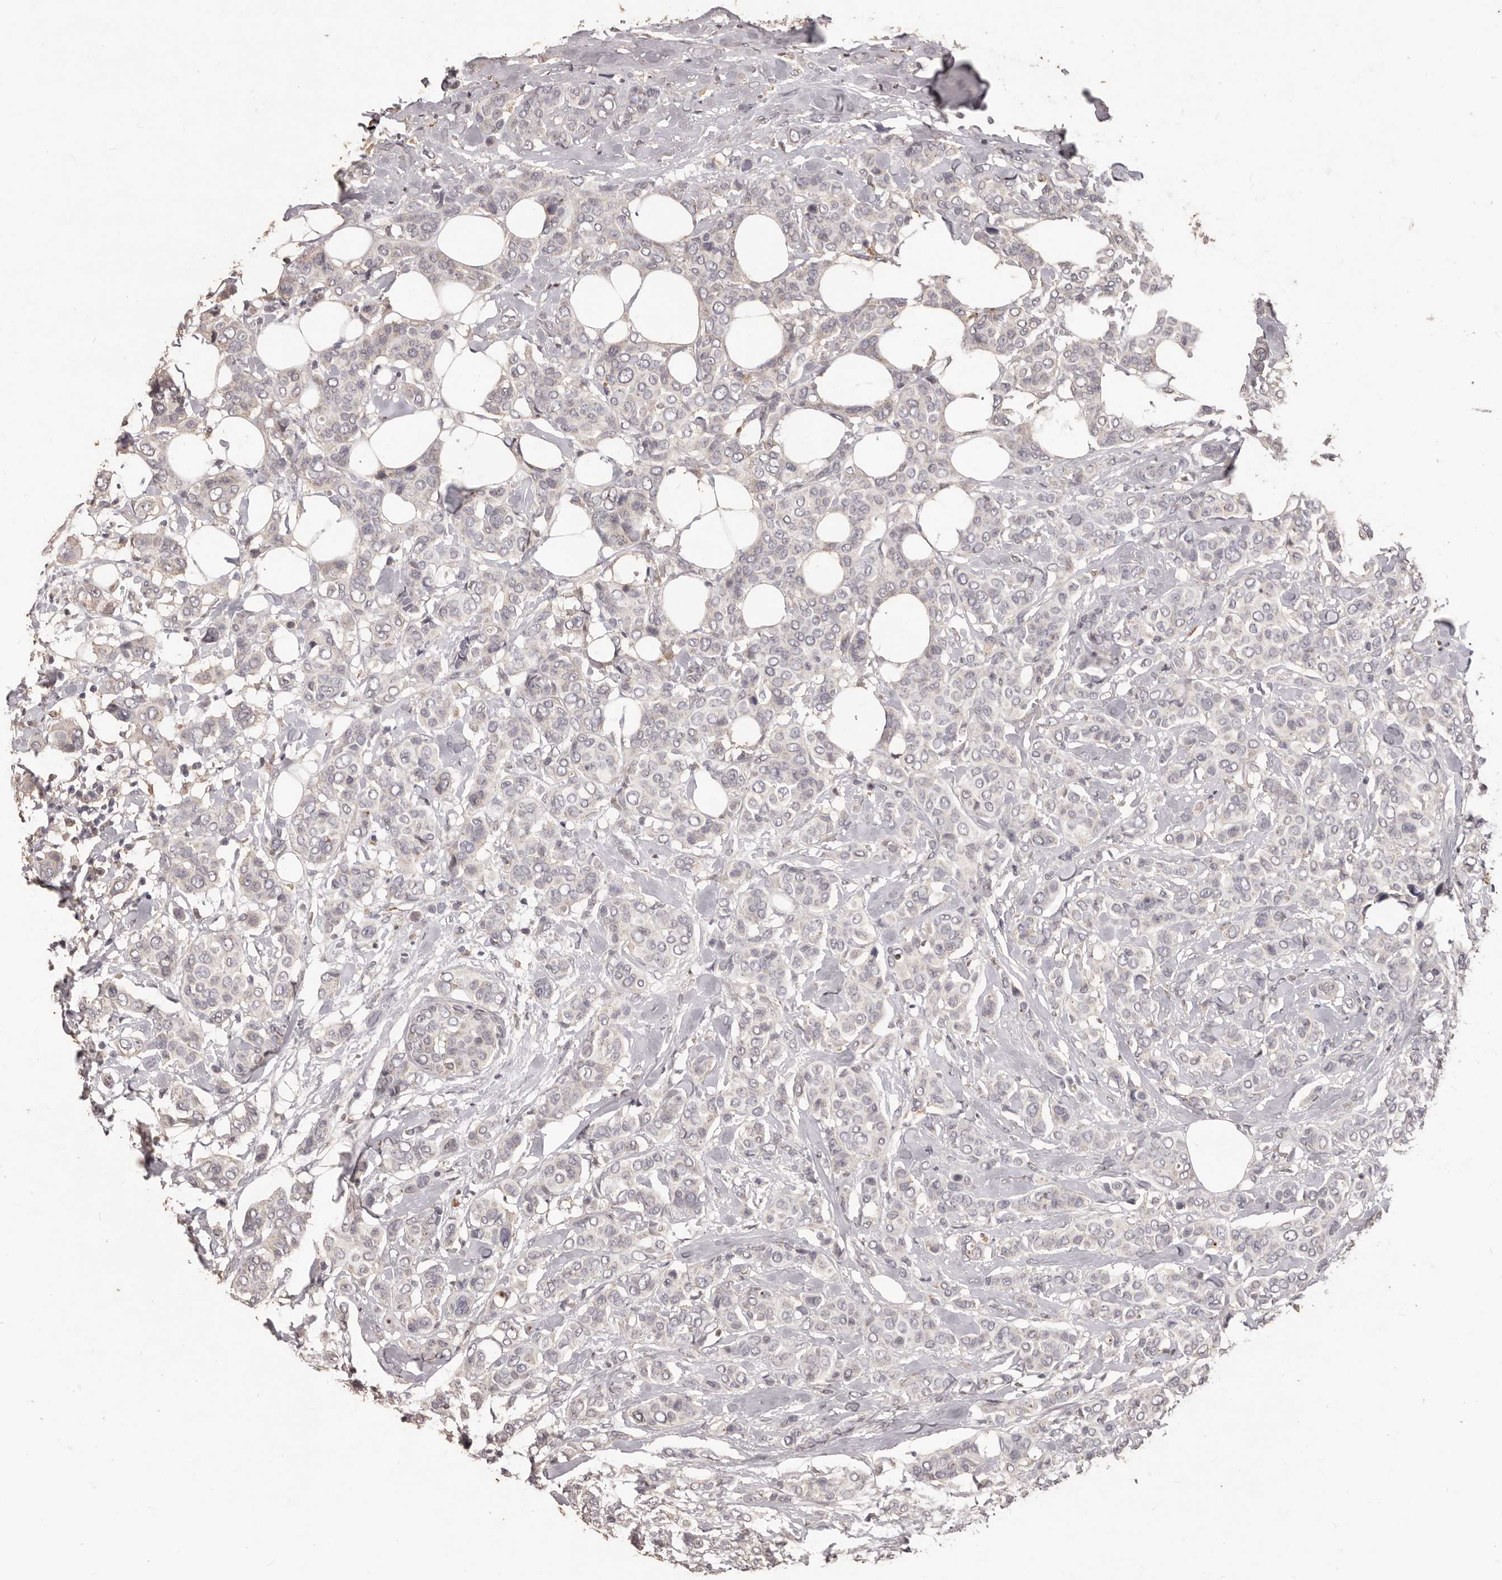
{"staining": {"intensity": "negative", "quantity": "none", "location": "none"}, "tissue": "breast cancer", "cell_type": "Tumor cells", "image_type": "cancer", "snomed": [{"axis": "morphology", "description": "Lobular carcinoma"}, {"axis": "topography", "description": "Breast"}], "caption": "Tumor cells are negative for protein expression in human breast cancer (lobular carcinoma).", "gene": "PRSS27", "patient": {"sex": "female", "age": 51}}